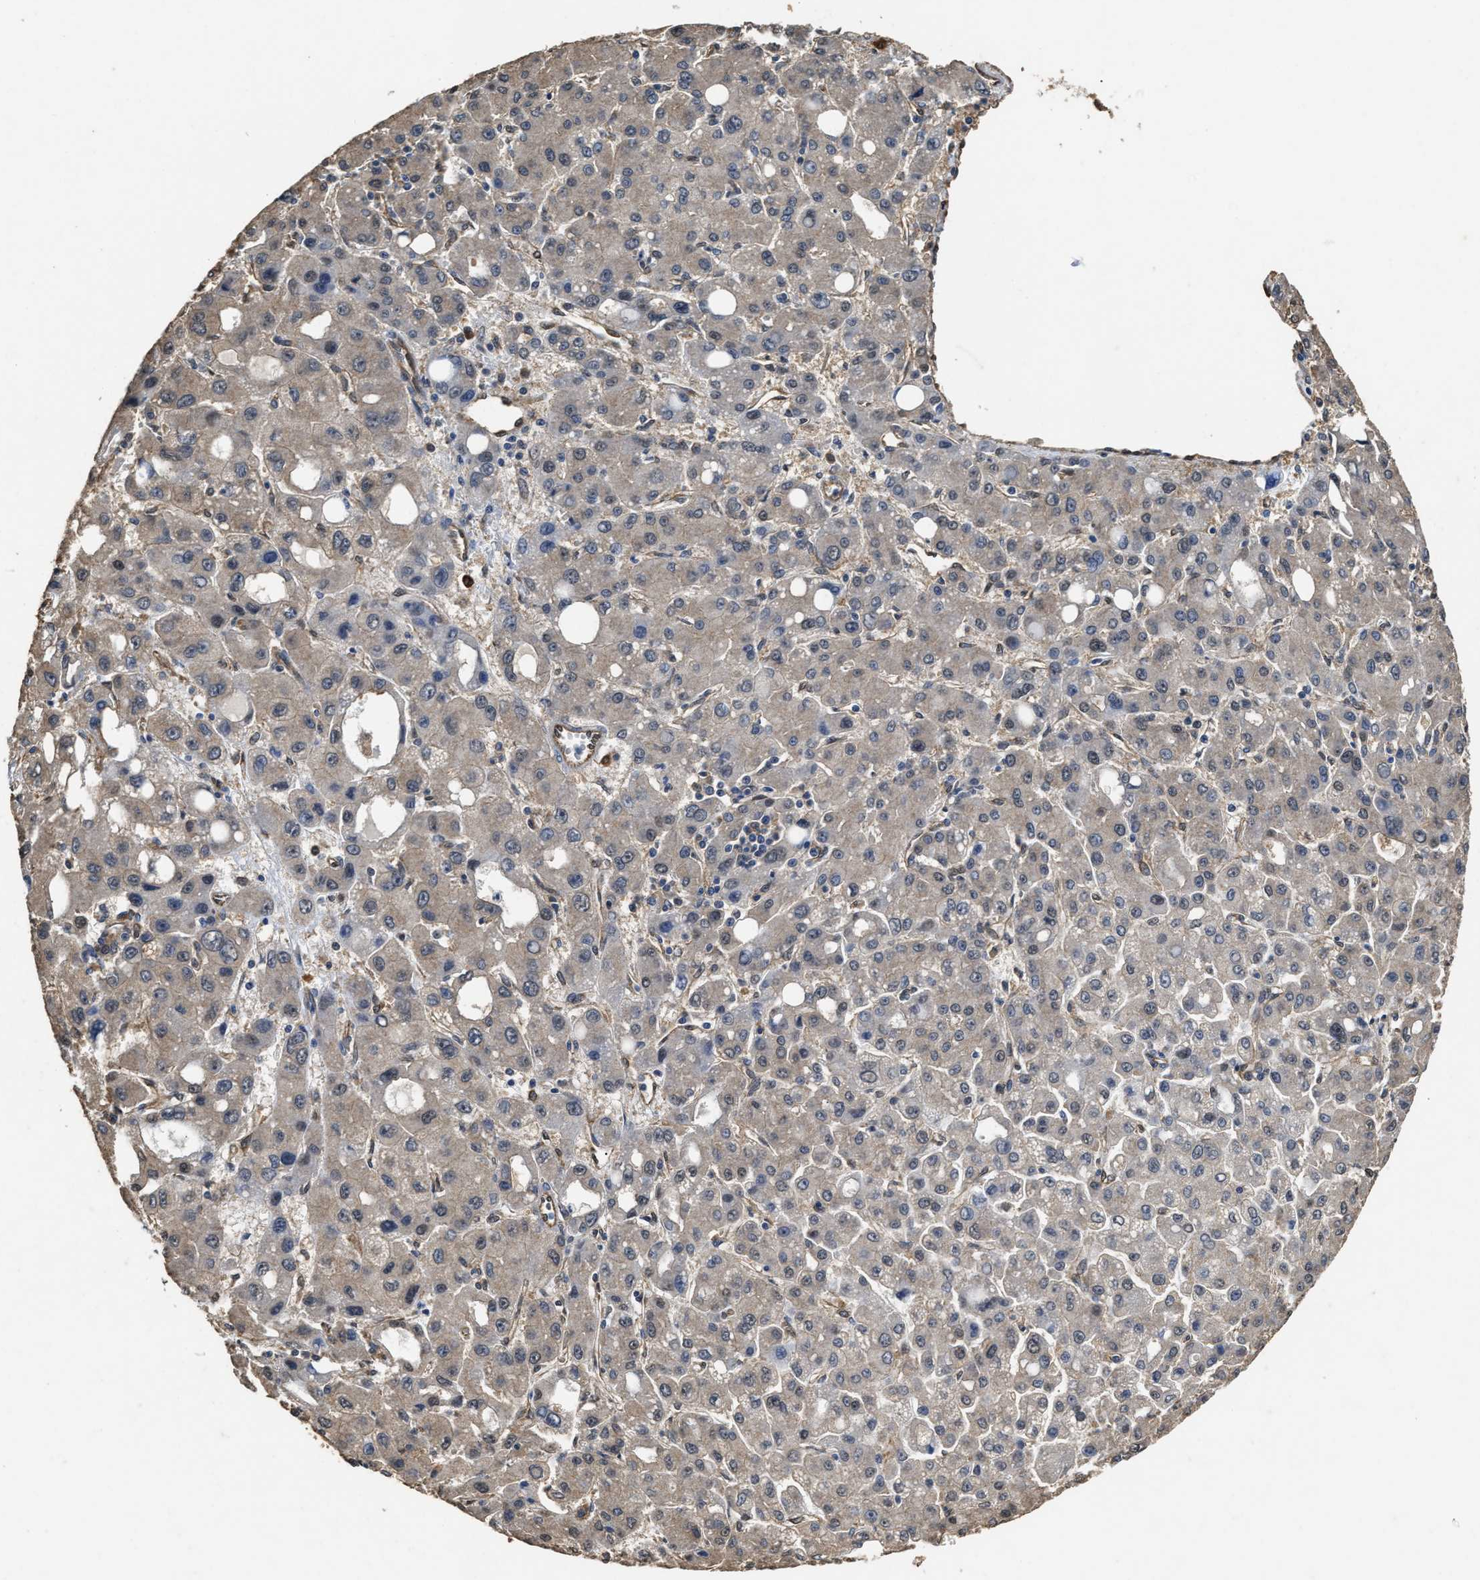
{"staining": {"intensity": "weak", "quantity": ">75%", "location": "cytoplasmic/membranous,nuclear"}, "tissue": "liver cancer", "cell_type": "Tumor cells", "image_type": "cancer", "snomed": [{"axis": "morphology", "description": "Carcinoma, Hepatocellular, NOS"}, {"axis": "topography", "description": "Liver"}], "caption": "This is a histology image of IHC staining of liver cancer (hepatocellular carcinoma), which shows weak expression in the cytoplasmic/membranous and nuclear of tumor cells.", "gene": "YWHAE", "patient": {"sex": "male", "age": 55}}